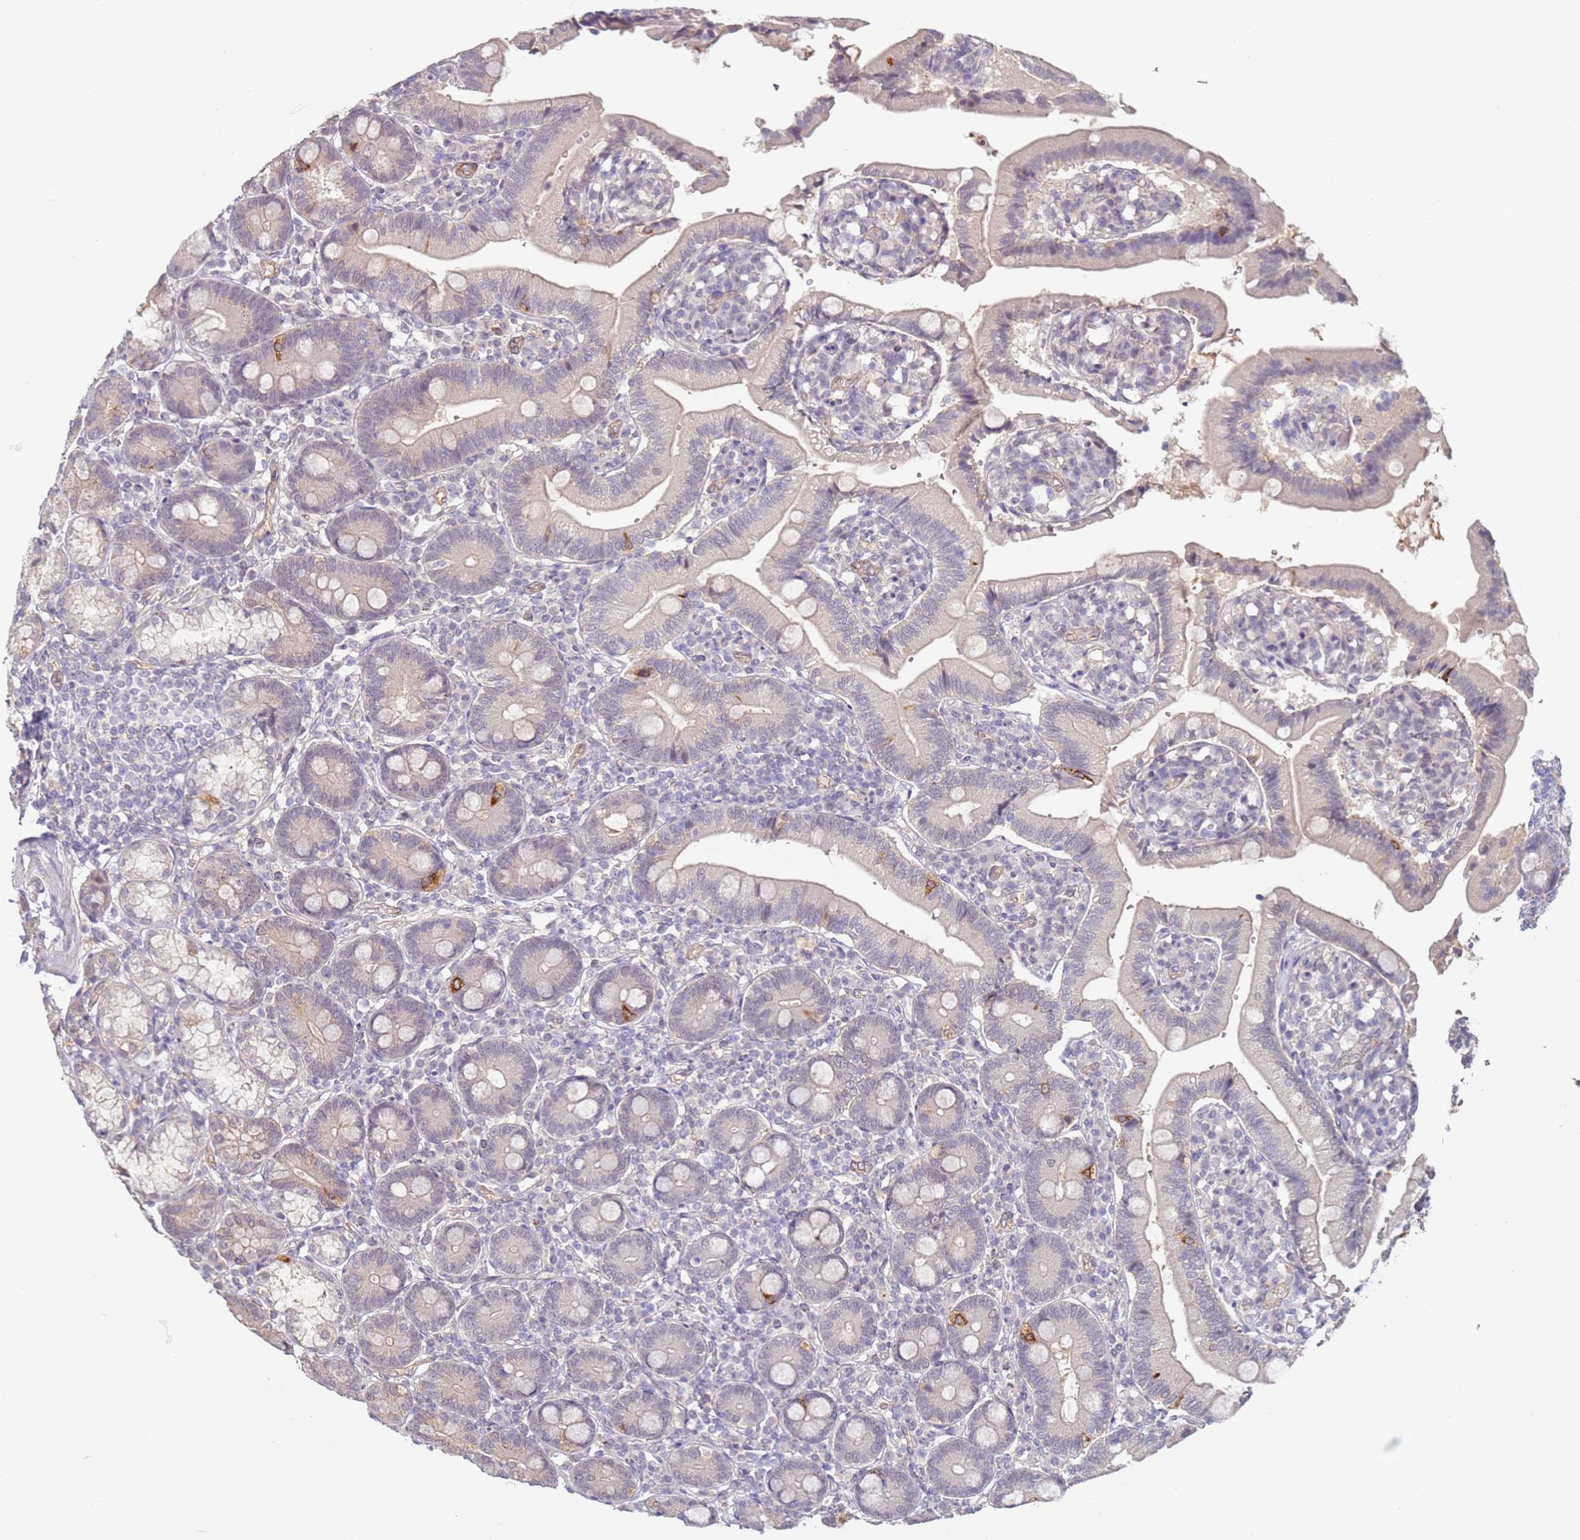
{"staining": {"intensity": "moderate", "quantity": "<25%", "location": "cytoplasmic/membranous"}, "tissue": "duodenum", "cell_type": "Glandular cells", "image_type": "normal", "snomed": [{"axis": "morphology", "description": "Normal tissue, NOS"}, {"axis": "topography", "description": "Duodenum"}], "caption": "Glandular cells demonstrate moderate cytoplasmic/membranous positivity in about <25% of cells in benign duodenum.", "gene": "WDR93", "patient": {"sex": "female", "age": 67}}